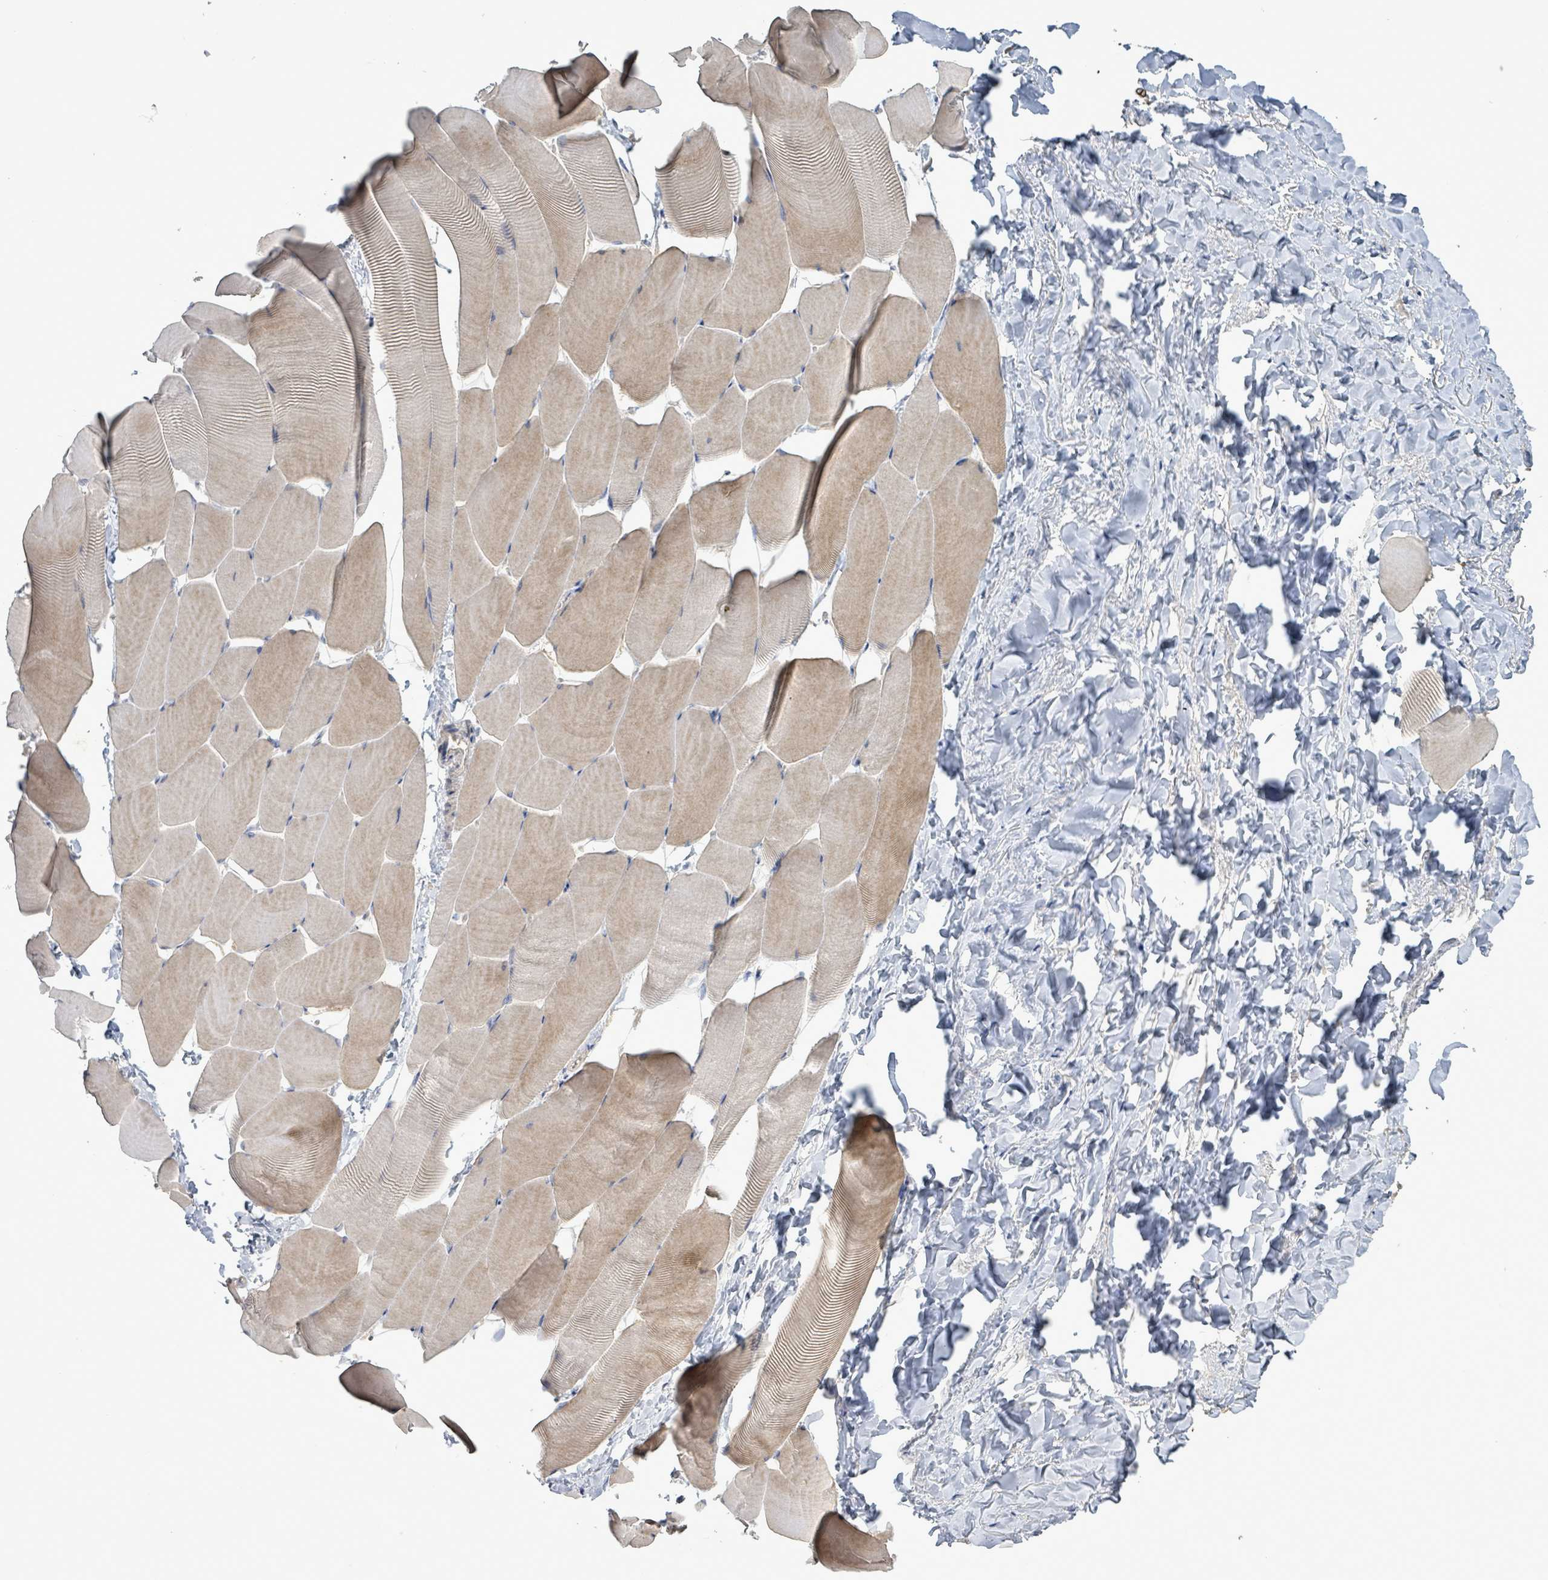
{"staining": {"intensity": "weak", "quantity": "25%-75%", "location": "cytoplasmic/membranous"}, "tissue": "skeletal muscle", "cell_type": "Myocytes", "image_type": "normal", "snomed": [{"axis": "morphology", "description": "Normal tissue, NOS"}, {"axis": "topography", "description": "Skeletal muscle"}], "caption": "Immunohistochemistry (IHC) staining of unremarkable skeletal muscle, which demonstrates low levels of weak cytoplasmic/membranous expression in approximately 25%-75% of myocytes indicating weak cytoplasmic/membranous protein staining. The staining was performed using DAB (3,3'-diaminobenzidine) (brown) for protein detection and nuclei were counterstained in hematoxylin (blue).", "gene": "HRAS", "patient": {"sex": "male", "age": 25}}